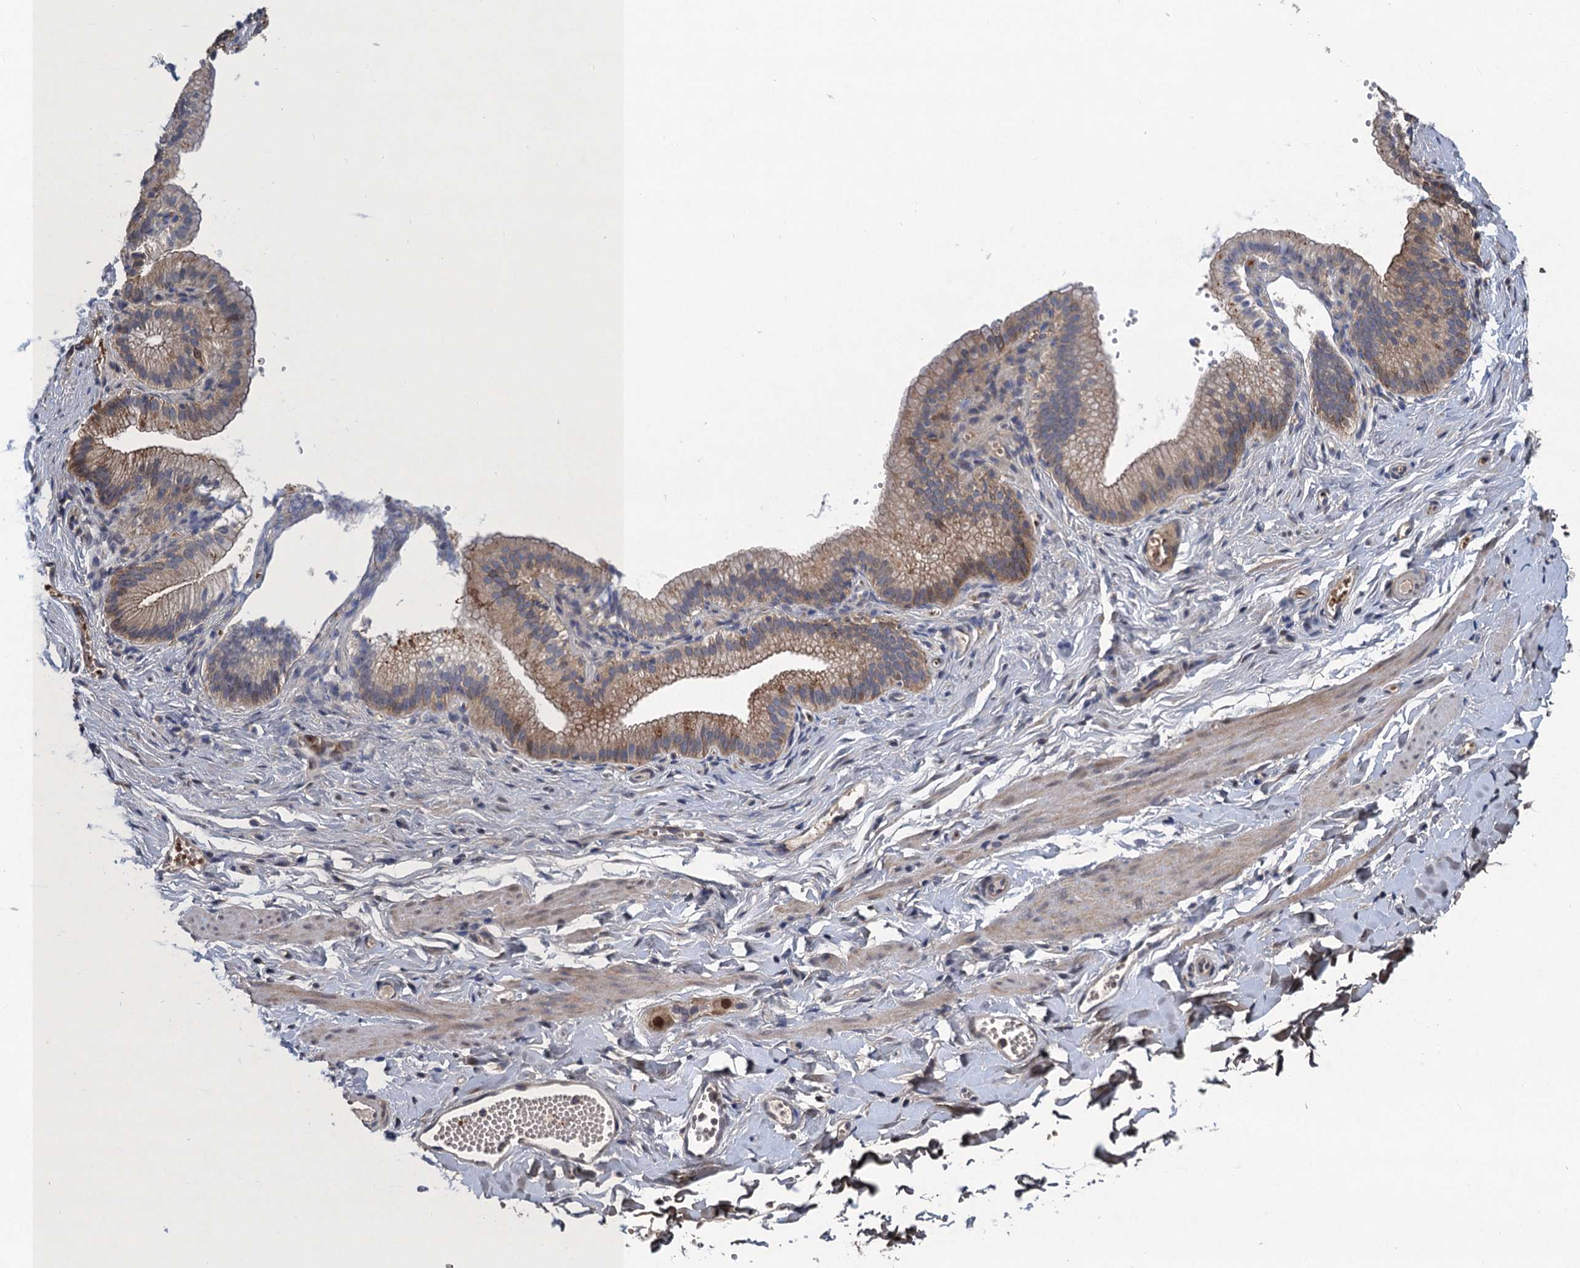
{"staining": {"intensity": "negative", "quantity": "none", "location": "none"}, "tissue": "adipose tissue", "cell_type": "Adipocytes", "image_type": "normal", "snomed": [{"axis": "morphology", "description": "Normal tissue, NOS"}, {"axis": "topography", "description": "Gallbladder"}, {"axis": "topography", "description": "Peripheral nerve tissue"}], "caption": "A high-resolution photomicrograph shows IHC staining of normal adipose tissue, which reveals no significant expression in adipocytes. The staining is performed using DAB (3,3'-diaminobenzidine) brown chromogen with nuclei counter-stained in using hematoxylin.", "gene": "TRAF7", "patient": {"sex": "male", "age": 38}}